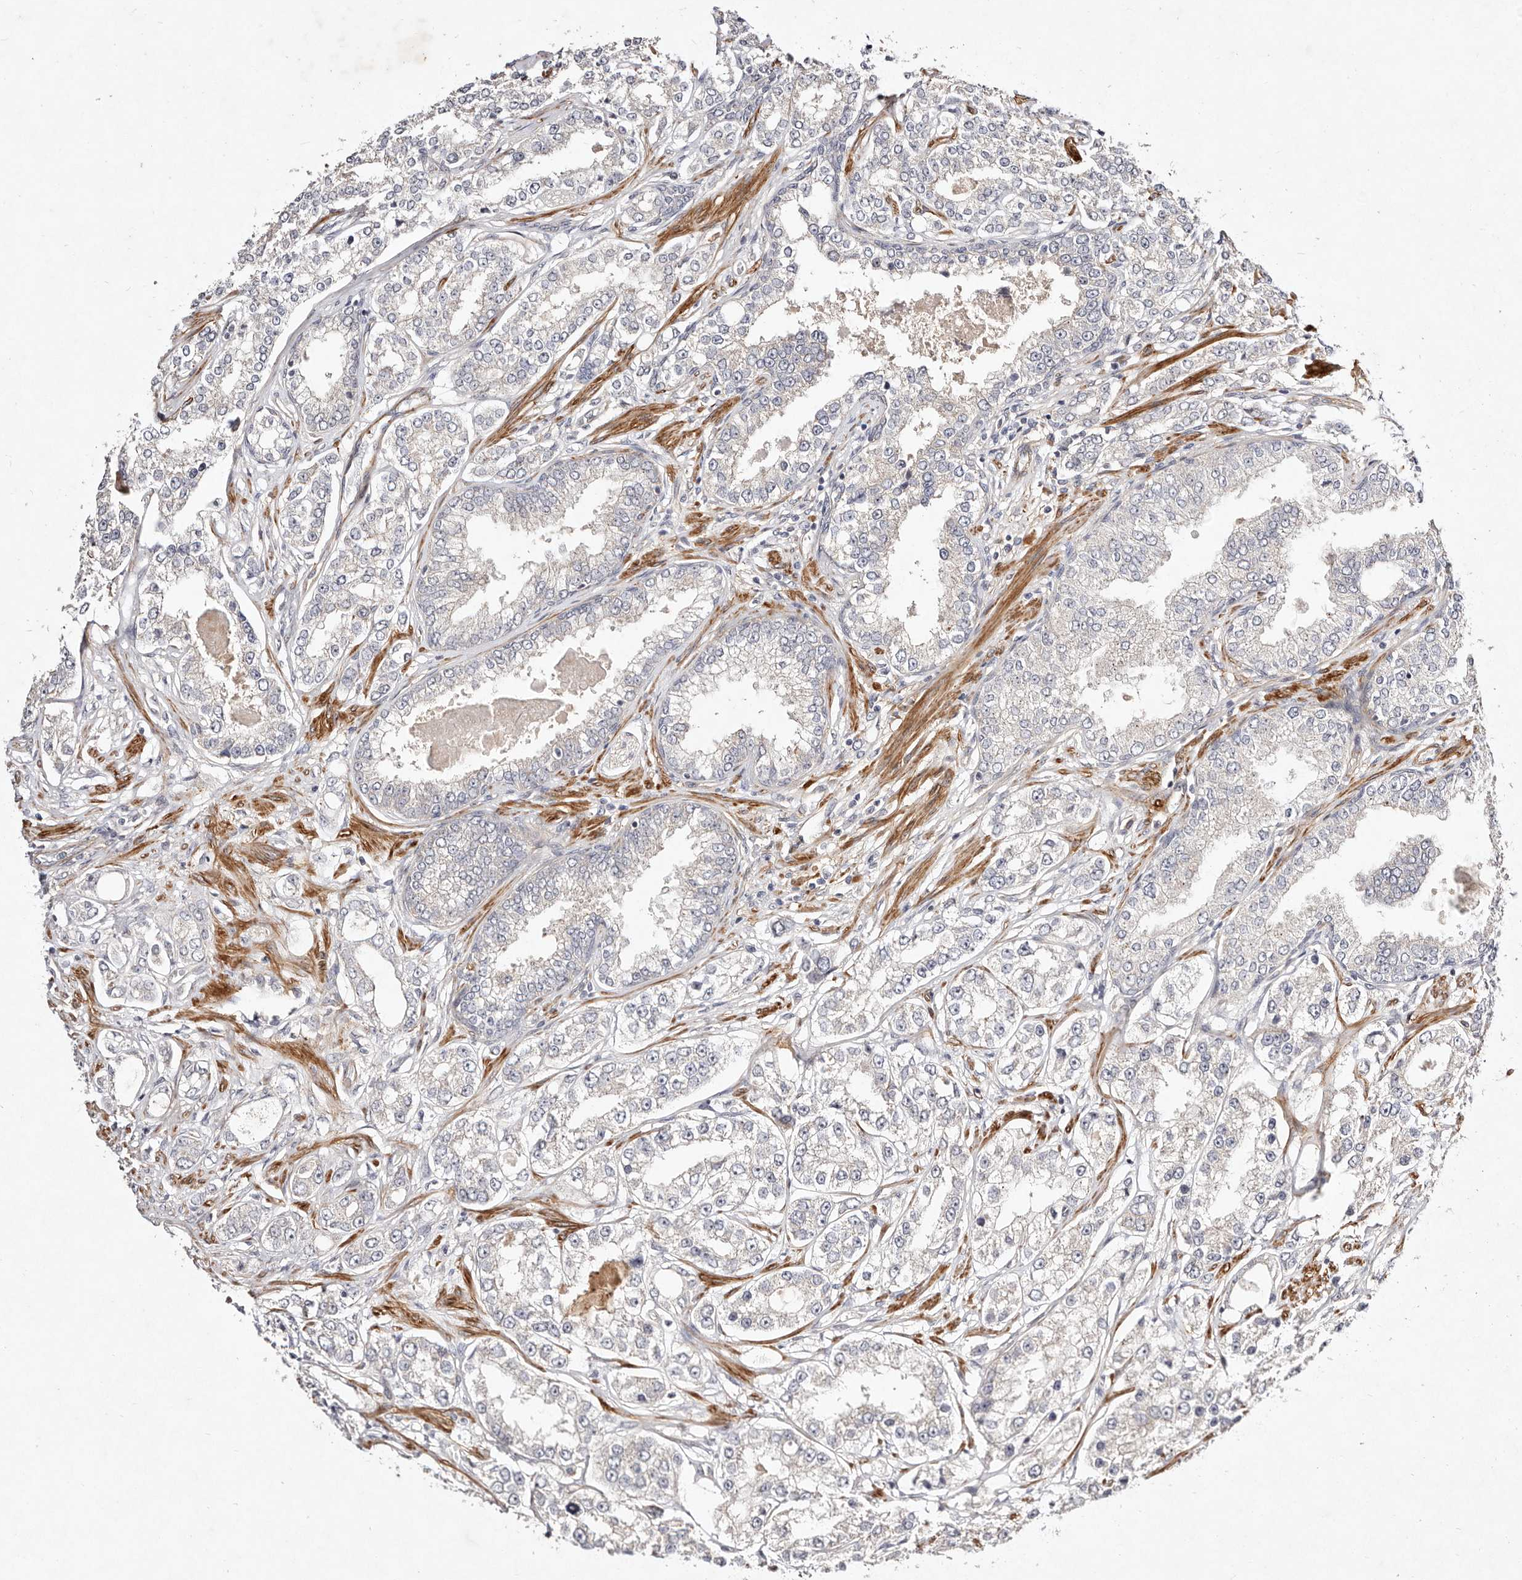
{"staining": {"intensity": "negative", "quantity": "none", "location": "none"}, "tissue": "prostate cancer", "cell_type": "Tumor cells", "image_type": "cancer", "snomed": [{"axis": "morphology", "description": "Normal tissue, NOS"}, {"axis": "morphology", "description": "Adenocarcinoma, High grade"}, {"axis": "topography", "description": "Prostate"}], "caption": "Photomicrograph shows no significant protein positivity in tumor cells of prostate cancer. (DAB IHC with hematoxylin counter stain).", "gene": "MTMR11", "patient": {"sex": "male", "age": 83}}